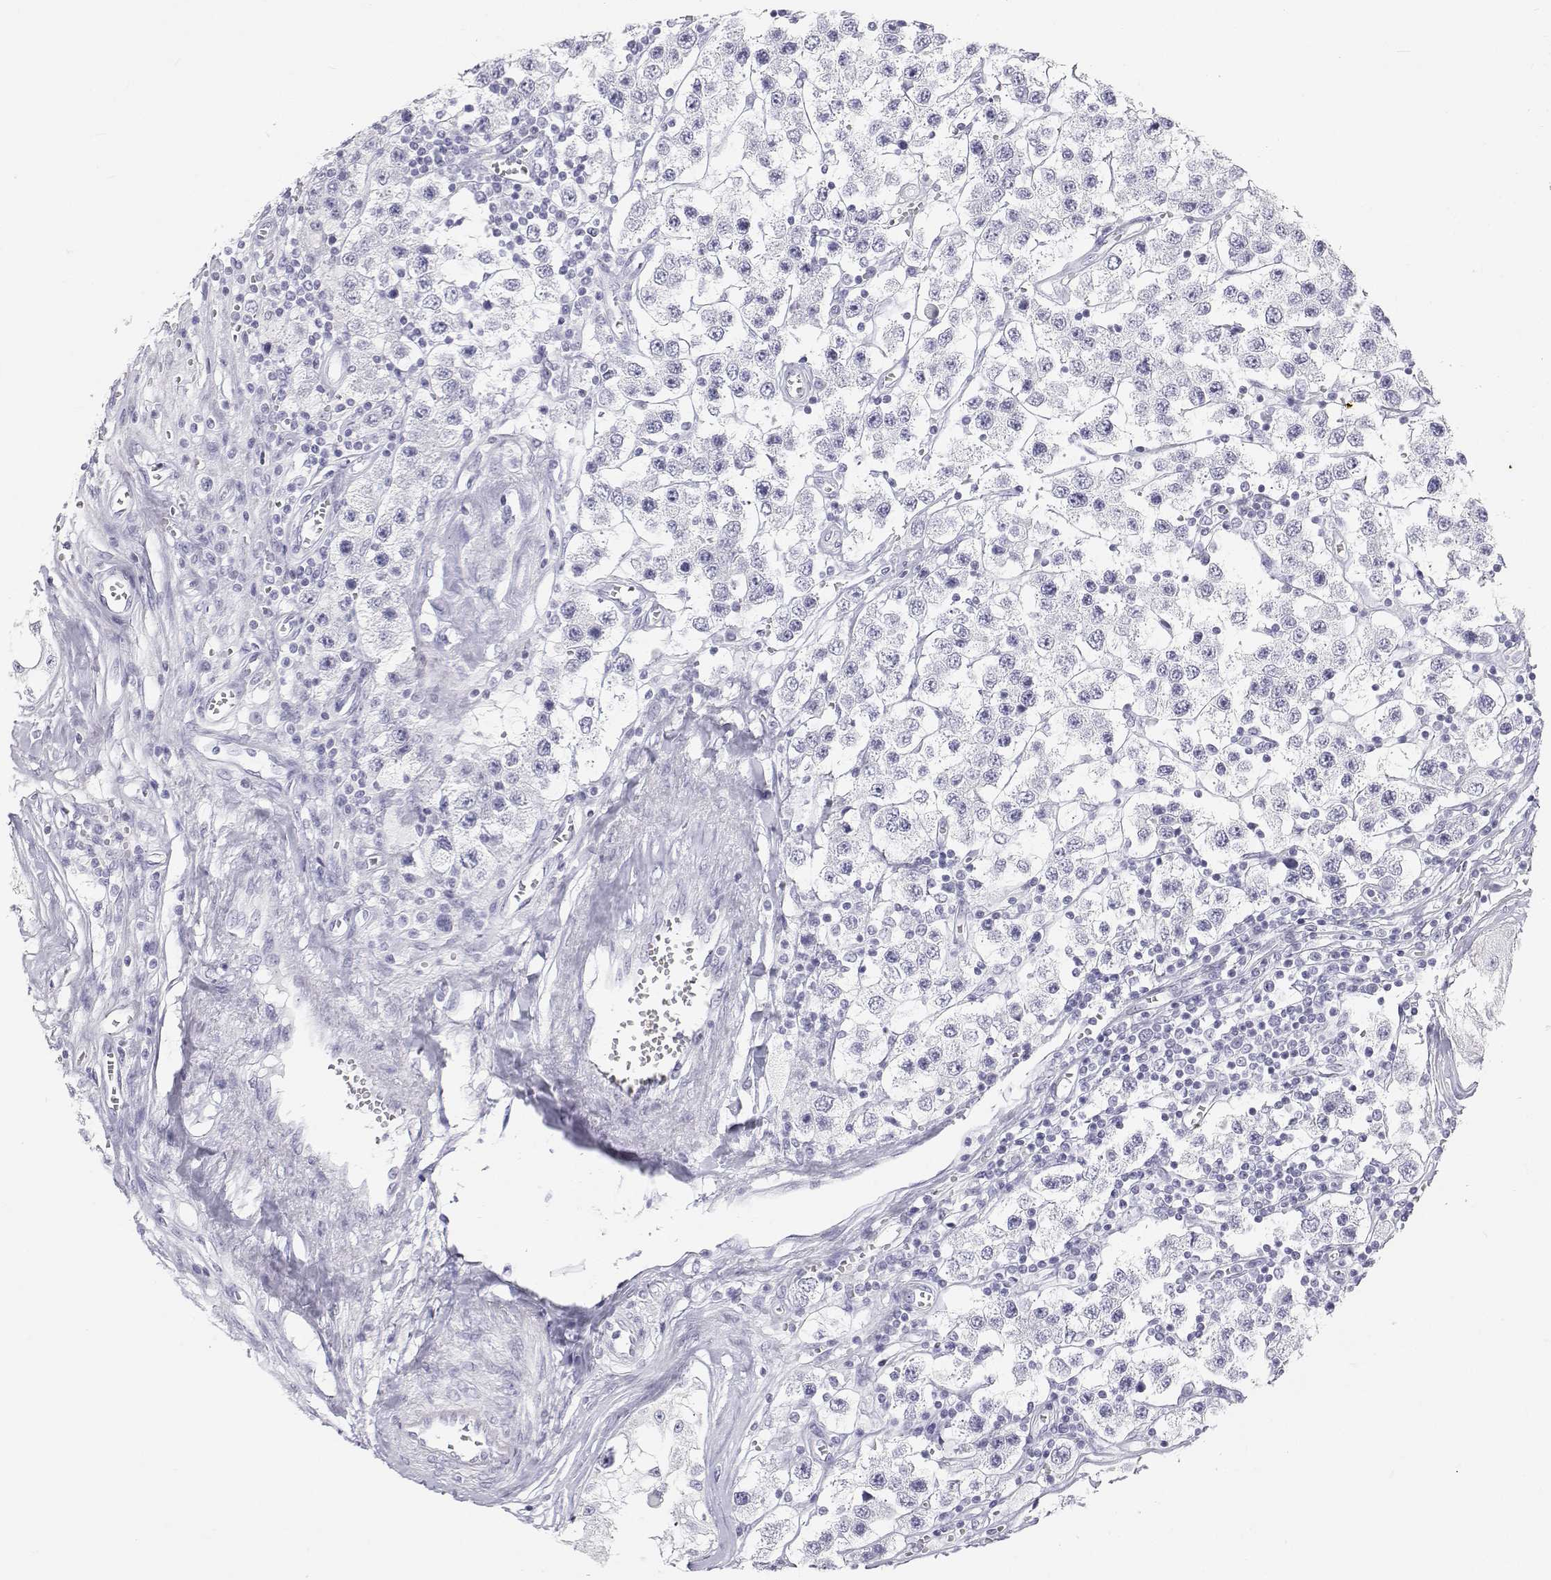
{"staining": {"intensity": "negative", "quantity": "none", "location": "none"}, "tissue": "testis cancer", "cell_type": "Tumor cells", "image_type": "cancer", "snomed": [{"axis": "morphology", "description": "Seminoma, NOS"}, {"axis": "topography", "description": "Testis"}], "caption": "Histopathology image shows no protein positivity in tumor cells of testis seminoma tissue.", "gene": "SFTPB", "patient": {"sex": "male", "age": 34}}